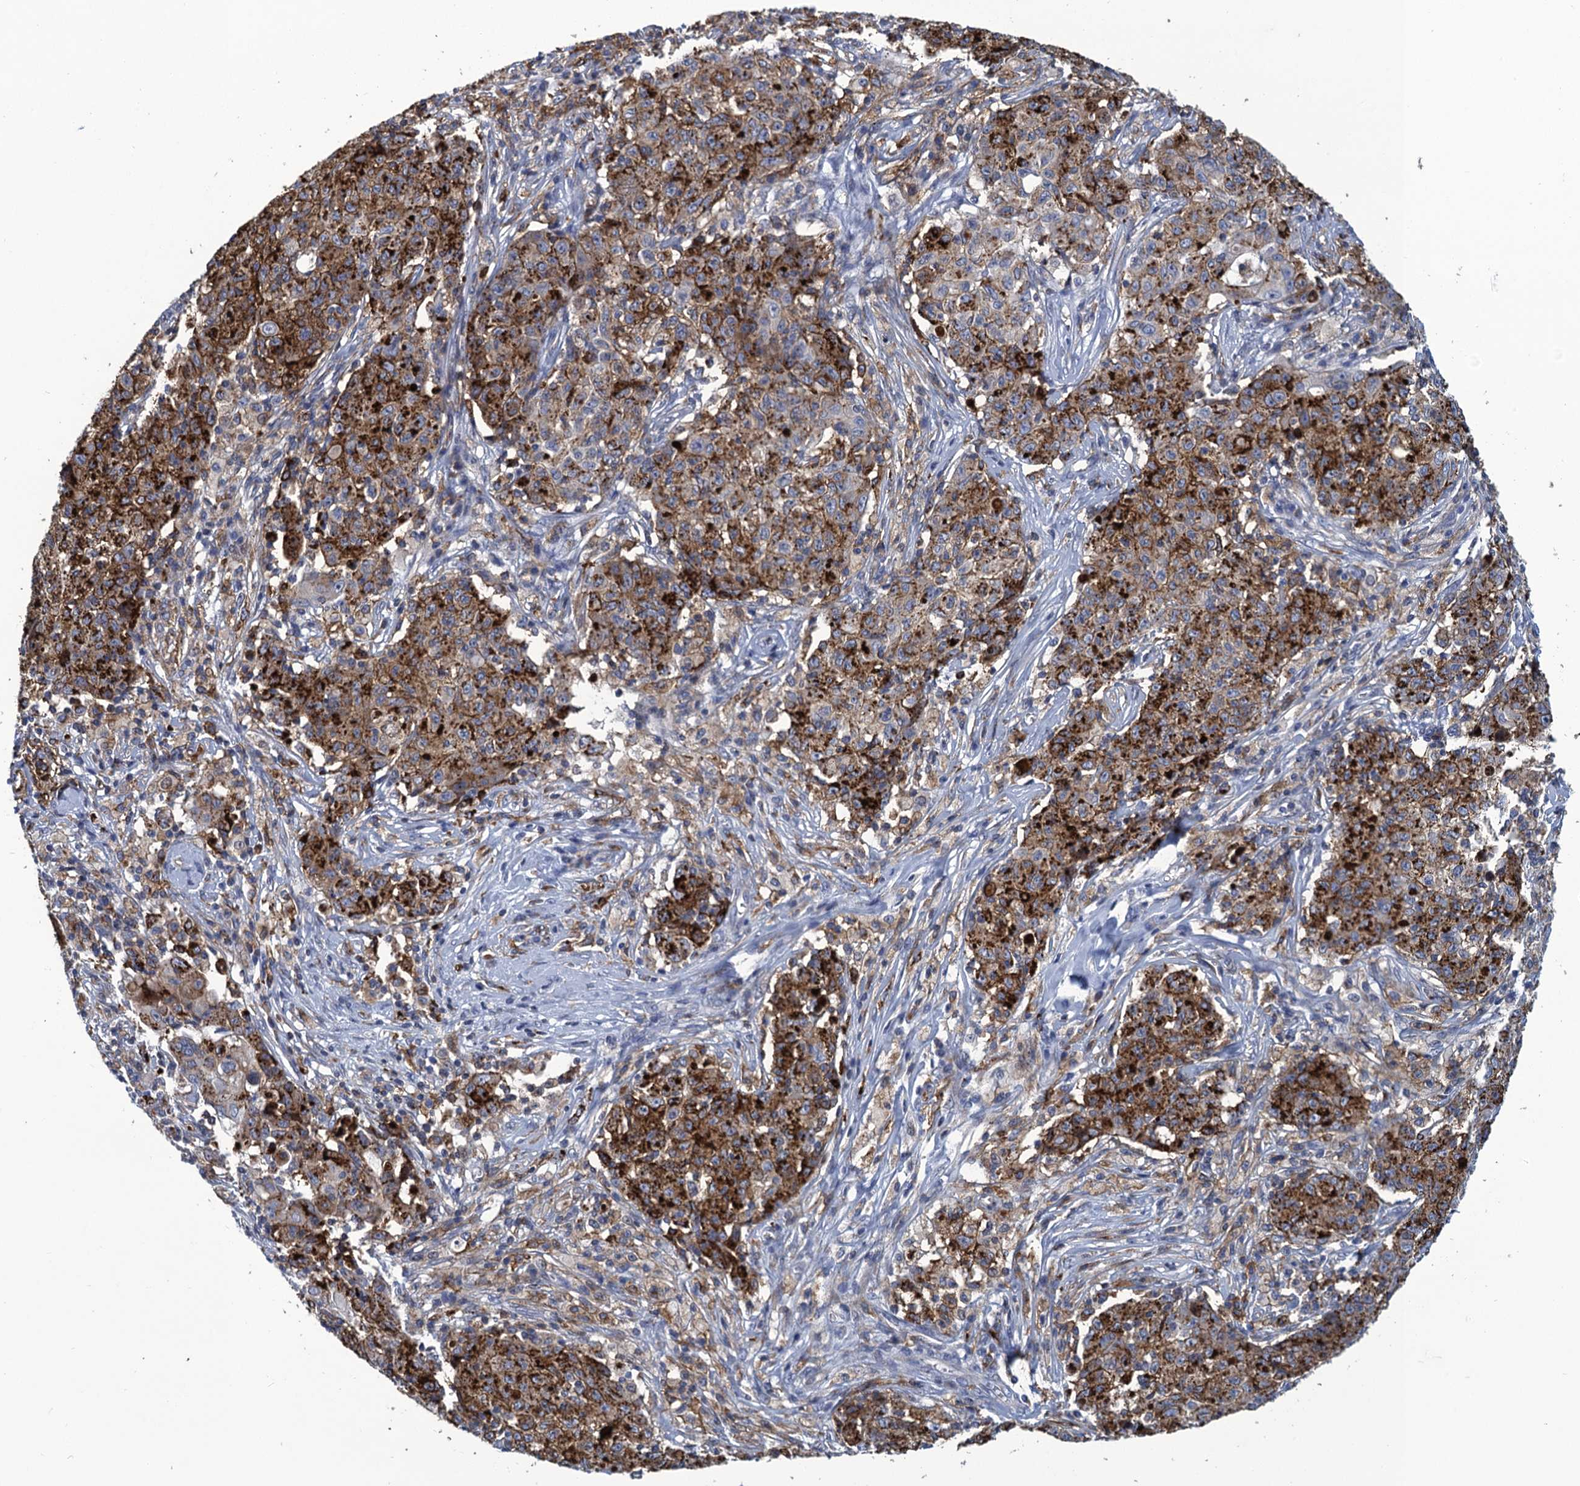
{"staining": {"intensity": "moderate", "quantity": ">75%", "location": "cytoplasmic/membranous"}, "tissue": "ovarian cancer", "cell_type": "Tumor cells", "image_type": "cancer", "snomed": [{"axis": "morphology", "description": "Carcinoma, endometroid"}, {"axis": "topography", "description": "Ovary"}], "caption": "Human ovarian cancer stained for a protein (brown) displays moderate cytoplasmic/membranous positive expression in approximately >75% of tumor cells.", "gene": "DNHD1", "patient": {"sex": "female", "age": 42}}